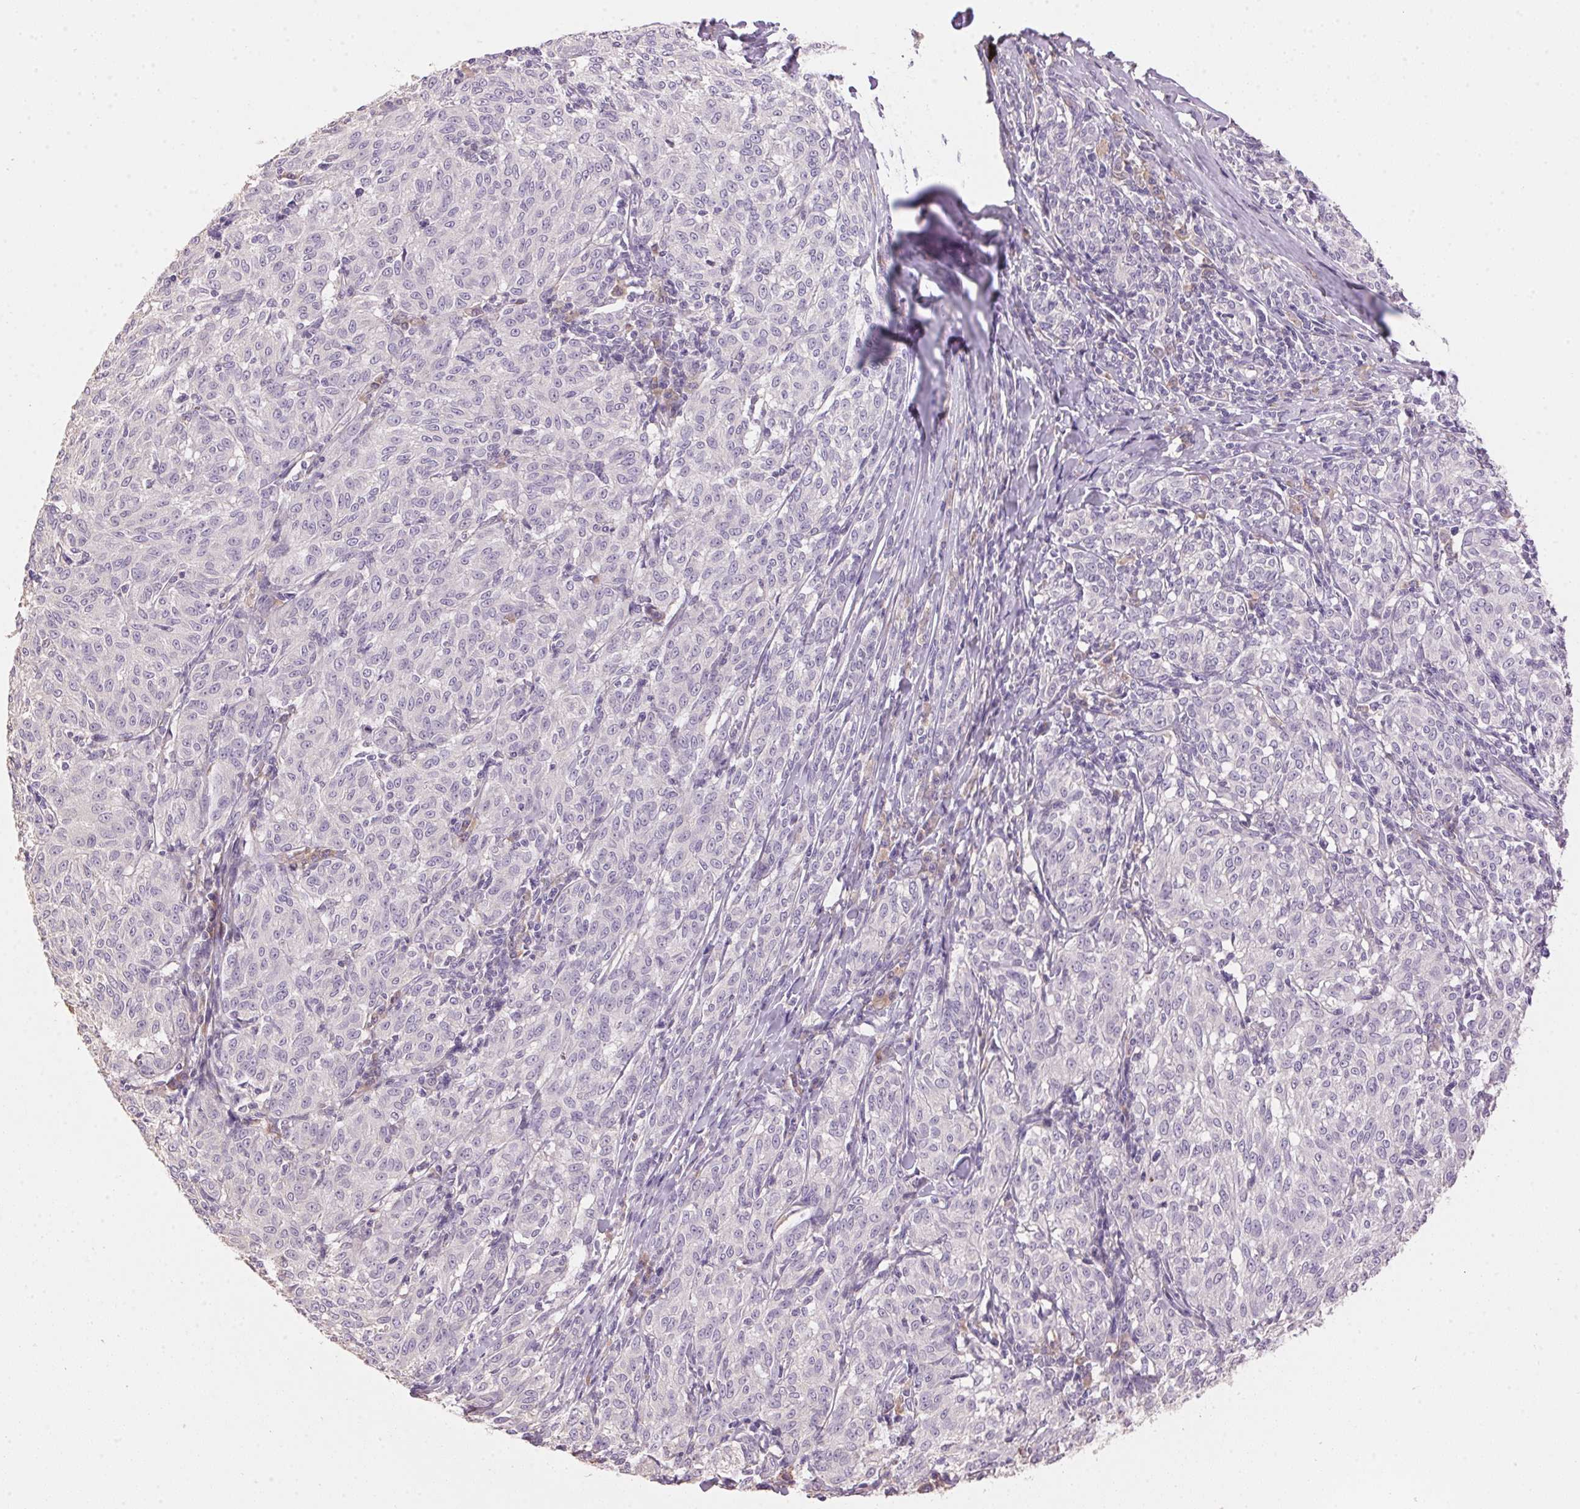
{"staining": {"intensity": "negative", "quantity": "none", "location": "none"}, "tissue": "melanoma", "cell_type": "Tumor cells", "image_type": "cancer", "snomed": [{"axis": "morphology", "description": "Malignant melanoma, NOS"}, {"axis": "topography", "description": "Skin"}], "caption": "High power microscopy image of an immunohistochemistry photomicrograph of melanoma, revealing no significant staining in tumor cells. (Stains: DAB immunohistochemistry with hematoxylin counter stain, Microscopy: brightfield microscopy at high magnification).", "gene": "LYZL6", "patient": {"sex": "female", "age": 72}}